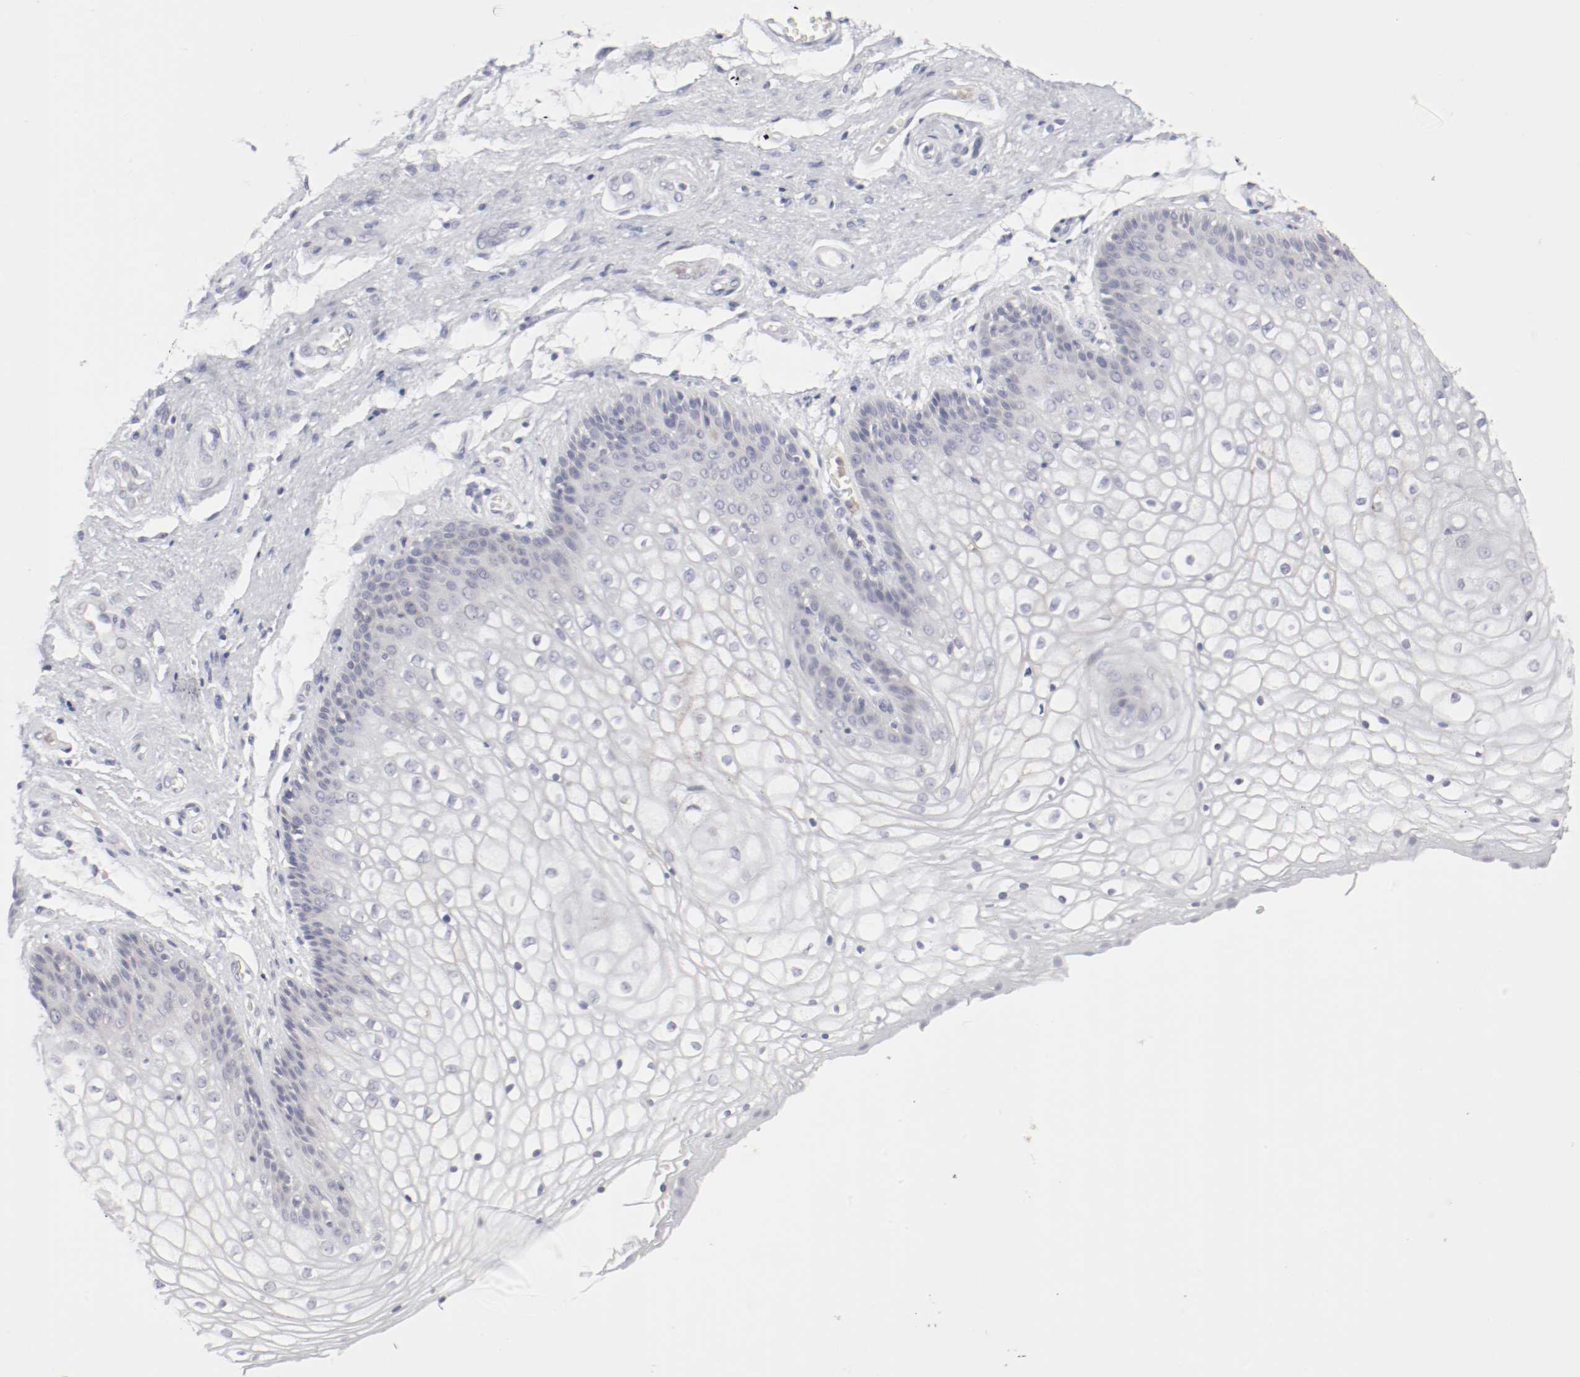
{"staining": {"intensity": "negative", "quantity": "none", "location": "none"}, "tissue": "vagina", "cell_type": "Squamous epithelial cells", "image_type": "normal", "snomed": [{"axis": "morphology", "description": "Normal tissue, NOS"}, {"axis": "topography", "description": "Vagina"}], "caption": "This is a image of immunohistochemistry (IHC) staining of normal vagina, which shows no staining in squamous epithelial cells. The staining was performed using DAB (3,3'-diaminobenzidine) to visualize the protein expression in brown, while the nuclei were stained in blue with hematoxylin (Magnification: 20x).", "gene": "ITGAX", "patient": {"sex": "female", "age": 34}}